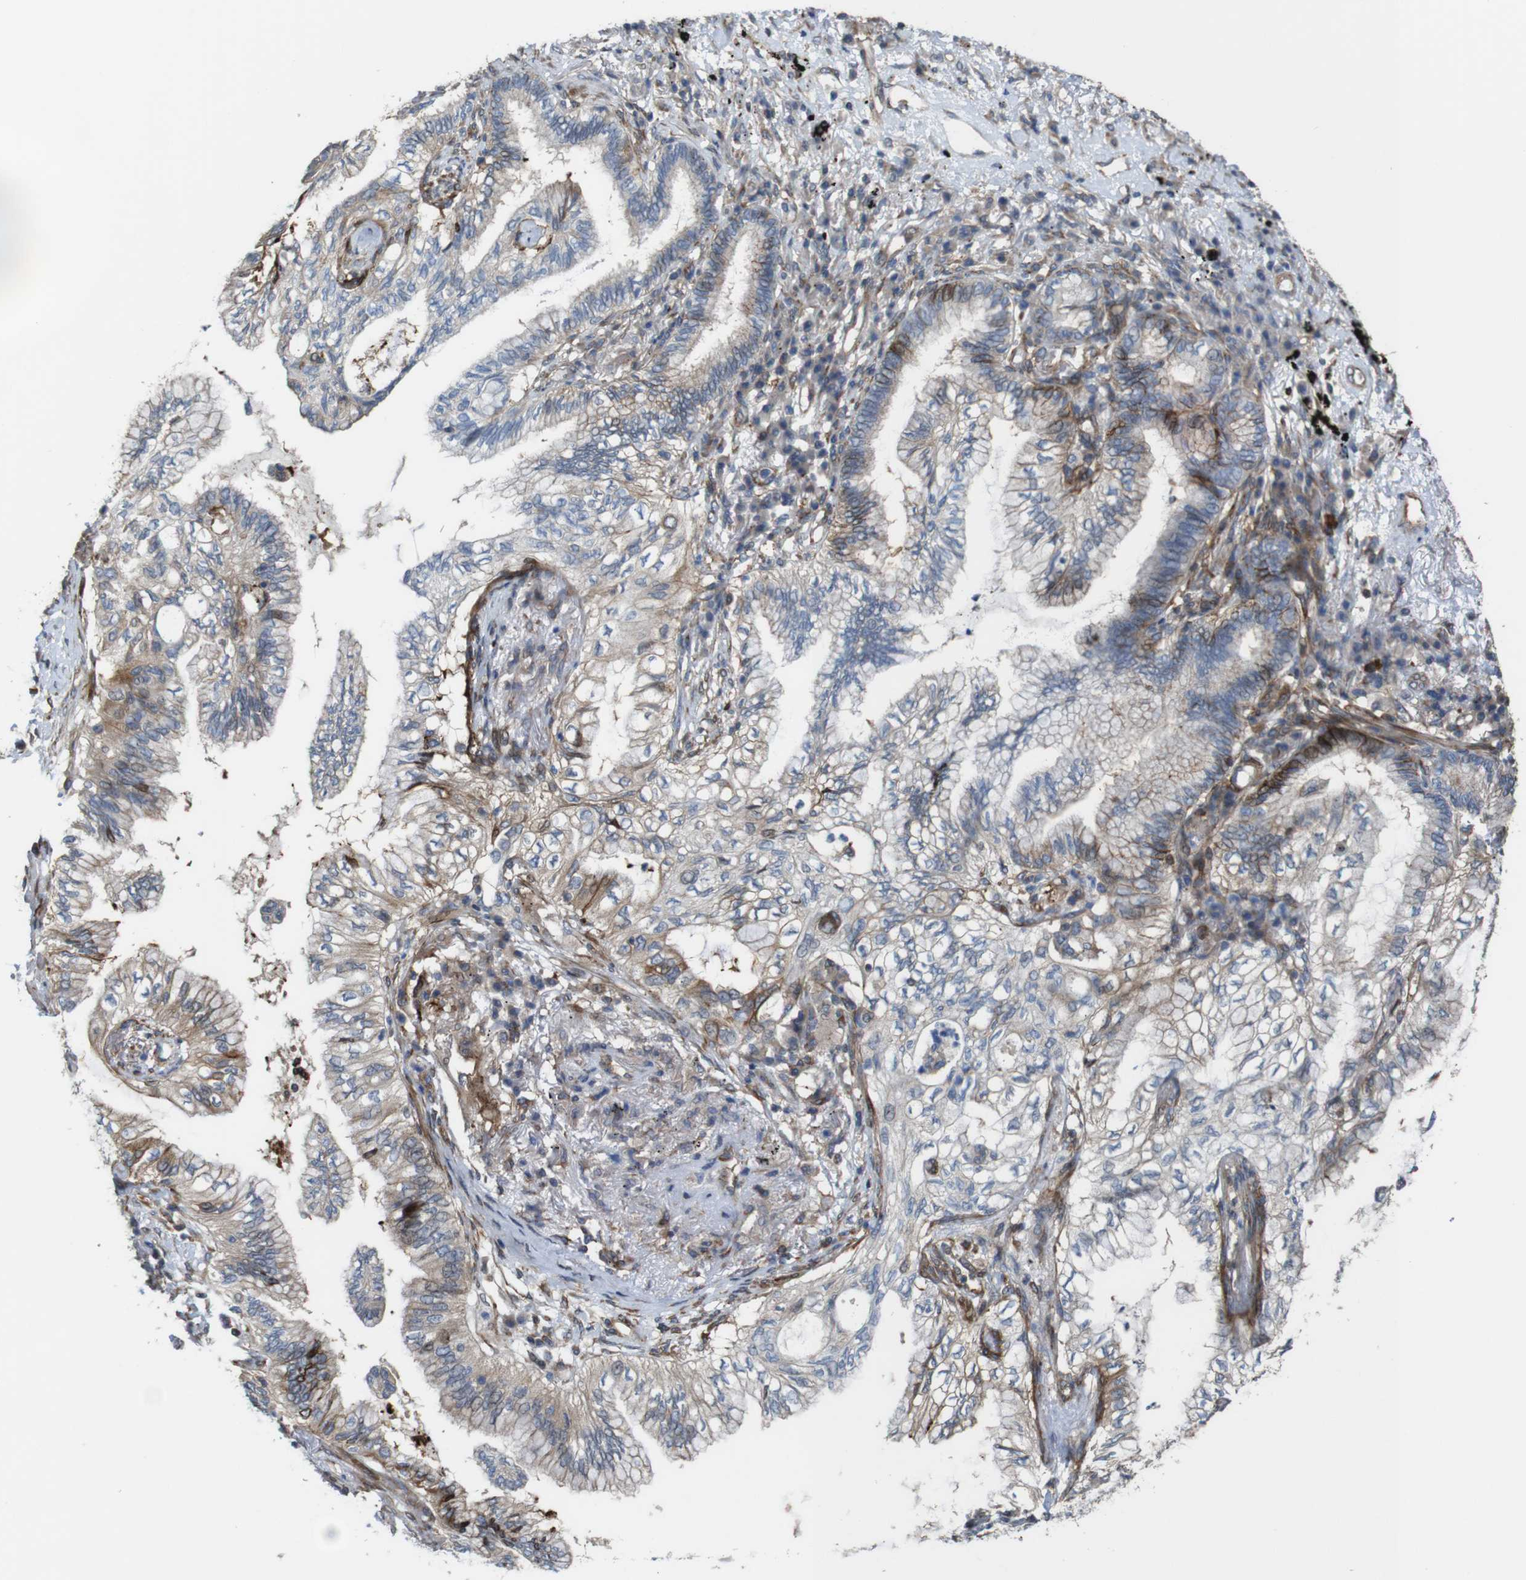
{"staining": {"intensity": "strong", "quantity": "<25%", "location": "cytoplasmic/membranous"}, "tissue": "lung cancer", "cell_type": "Tumor cells", "image_type": "cancer", "snomed": [{"axis": "morphology", "description": "Normal tissue, NOS"}, {"axis": "morphology", "description": "Adenocarcinoma, NOS"}, {"axis": "topography", "description": "Bronchus"}, {"axis": "topography", "description": "Lung"}], "caption": "An image of lung cancer stained for a protein demonstrates strong cytoplasmic/membranous brown staining in tumor cells.", "gene": "PCOLCE2", "patient": {"sex": "female", "age": 70}}